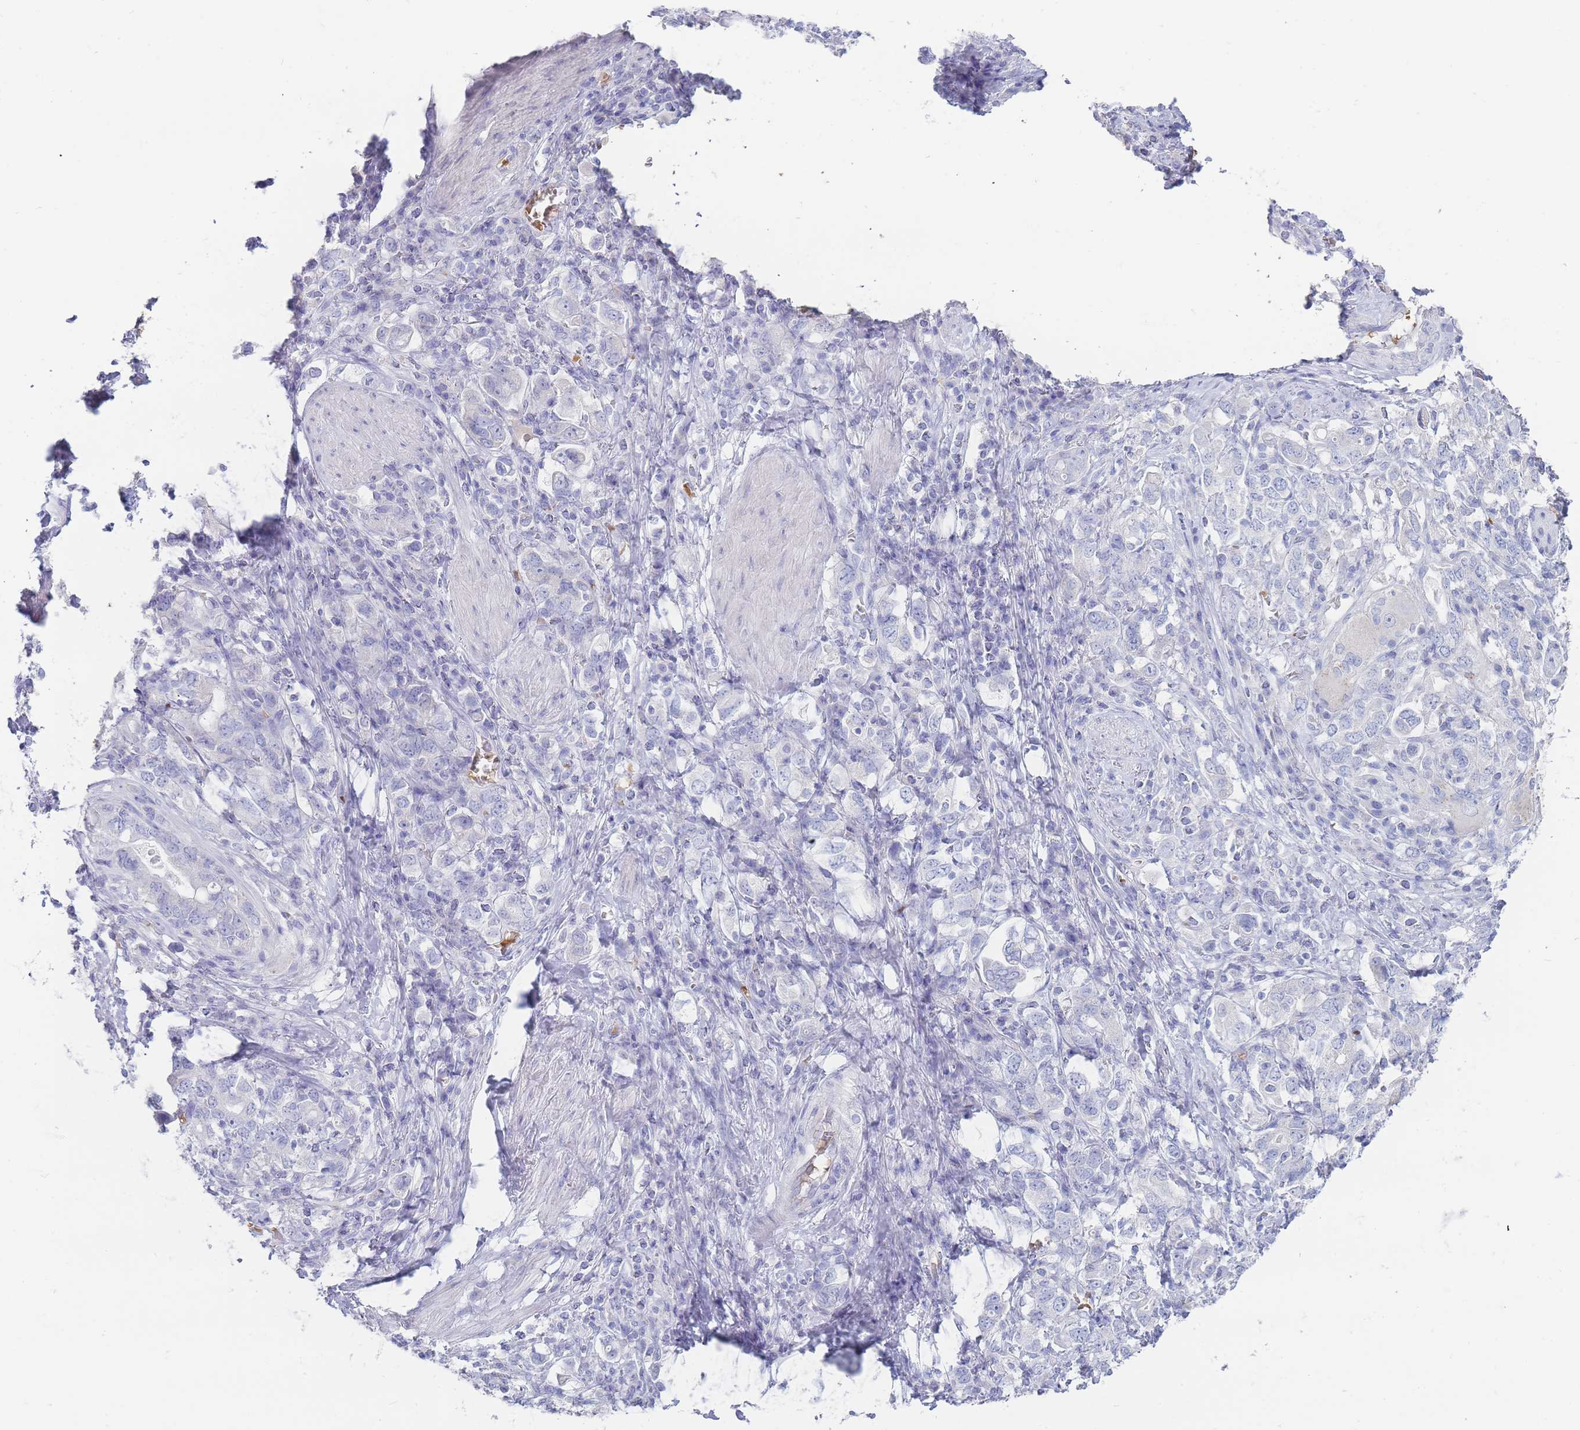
{"staining": {"intensity": "negative", "quantity": "none", "location": "none"}, "tissue": "stomach cancer", "cell_type": "Tumor cells", "image_type": "cancer", "snomed": [{"axis": "morphology", "description": "Adenocarcinoma, NOS"}, {"axis": "topography", "description": "Stomach, upper"}, {"axis": "topography", "description": "Stomach"}], "caption": "Adenocarcinoma (stomach) stained for a protein using immunohistochemistry (IHC) shows no staining tumor cells.", "gene": "HBG2", "patient": {"sex": "male", "age": 62}}